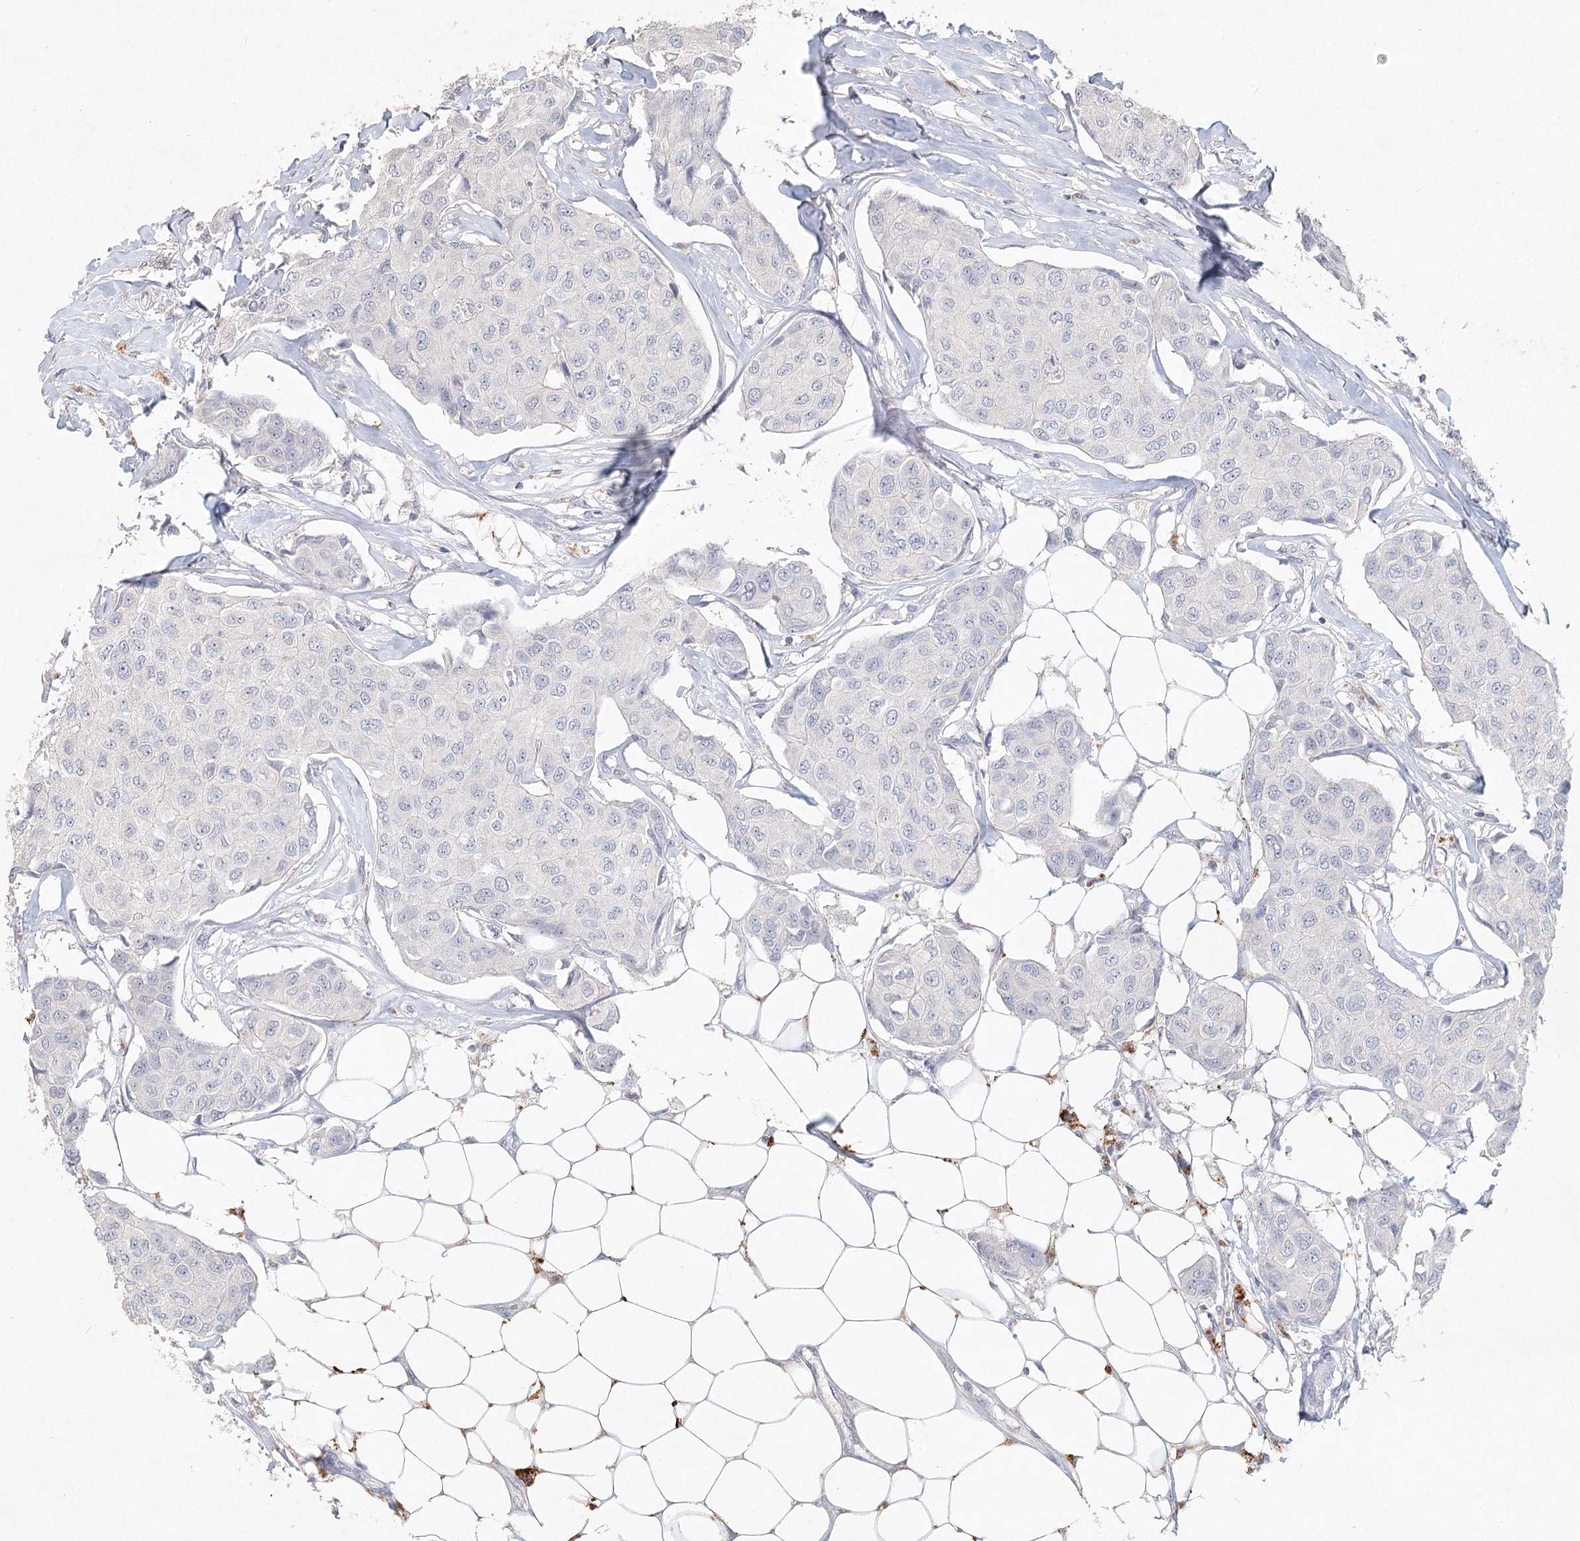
{"staining": {"intensity": "negative", "quantity": "none", "location": "none"}, "tissue": "breast cancer", "cell_type": "Tumor cells", "image_type": "cancer", "snomed": [{"axis": "morphology", "description": "Duct carcinoma"}, {"axis": "topography", "description": "Breast"}], "caption": "Tumor cells show no significant protein positivity in breast infiltrating ductal carcinoma.", "gene": "ARSI", "patient": {"sex": "female", "age": 80}}